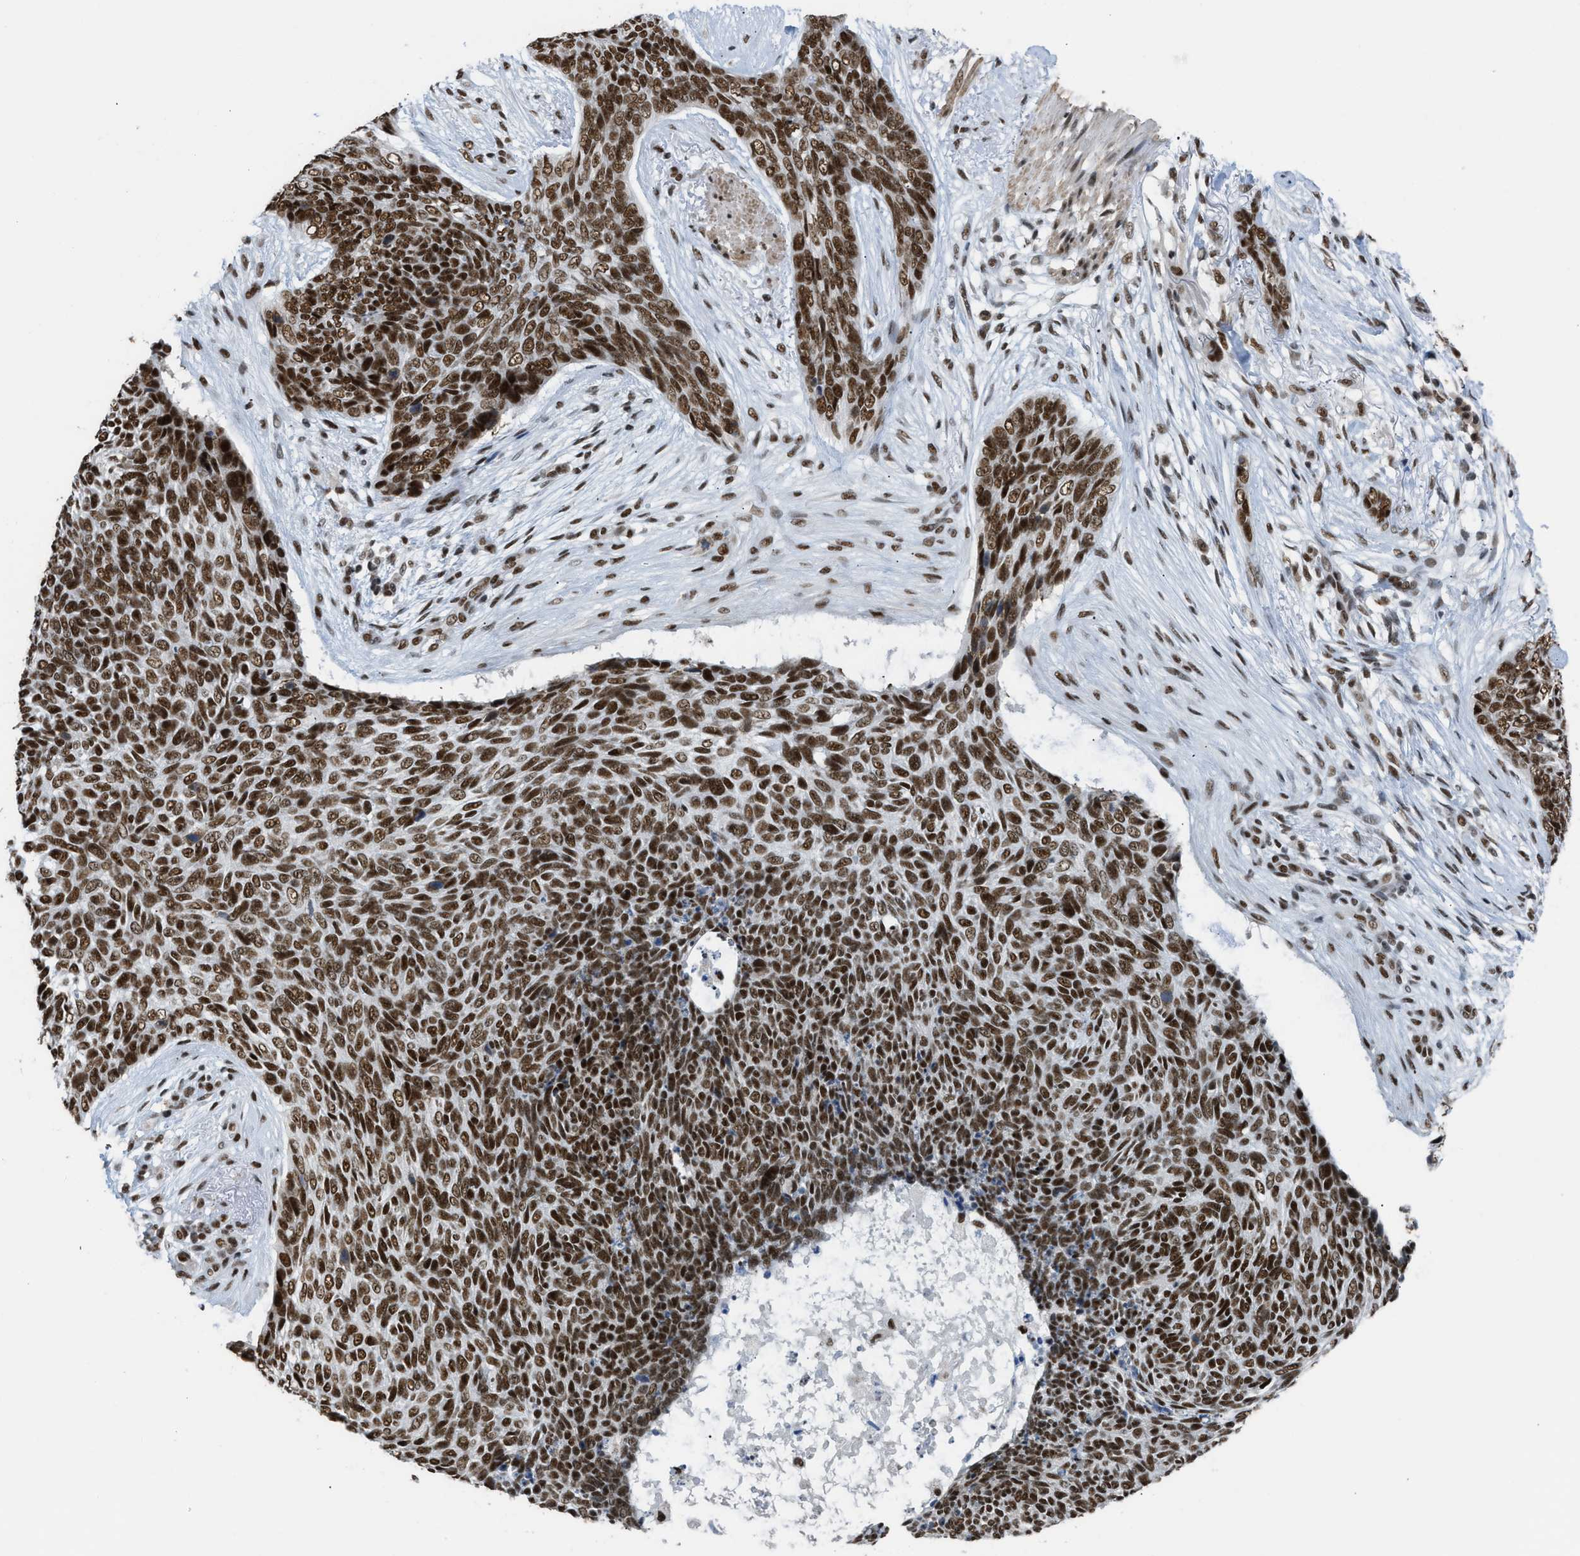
{"staining": {"intensity": "strong", "quantity": ">75%", "location": "nuclear"}, "tissue": "skin cancer", "cell_type": "Tumor cells", "image_type": "cancer", "snomed": [{"axis": "morphology", "description": "Basal cell carcinoma"}, {"axis": "topography", "description": "Skin"}], "caption": "There is high levels of strong nuclear expression in tumor cells of skin basal cell carcinoma, as demonstrated by immunohistochemical staining (brown color).", "gene": "SCAF4", "patient": {"sex": "female", "age": 84}}